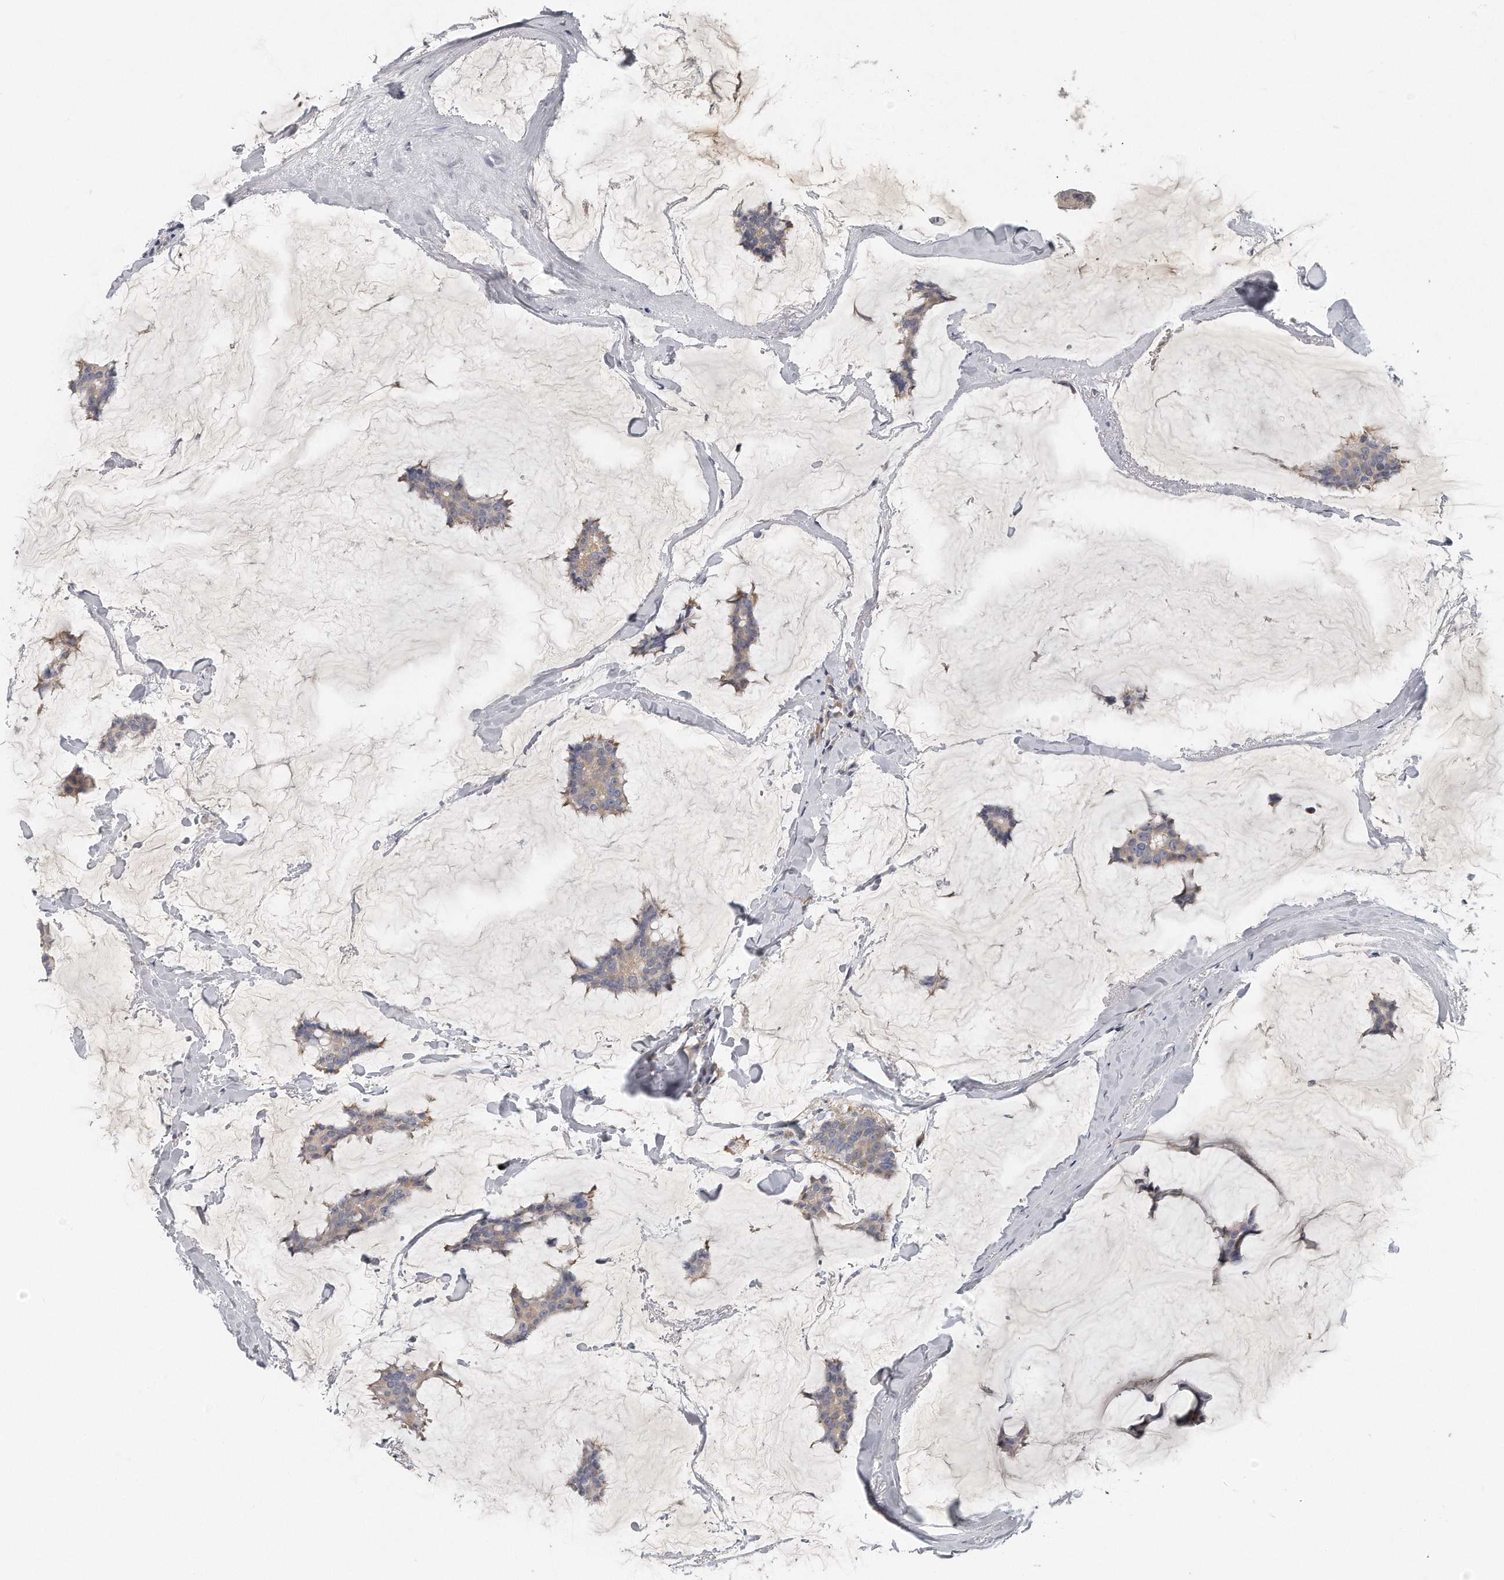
{"staining": {"intensity": "negative", "quantity": "none", "location": "none"}, "tissue": "breast cancer", "cell_type": "Tumor cells", "image_type": "cancer", "snomed": [{"axis": "morphology", "description": "Duct carcinoma"}, {"axis": "topography", "description": "Breast"}], "caption": "Immunohistochemistry (IHC) histopathology image of neoplastic tissue: human breast infiltrating ductal carcinoma stained with DAB (3,3'-diaminobenzidine) demonstrates no significant protein staining in tumor cells. (IHC, brightfield microscopy, high magnification).", "gene": "EIF3I", "patient": {"sex": "female", "age": 93}}